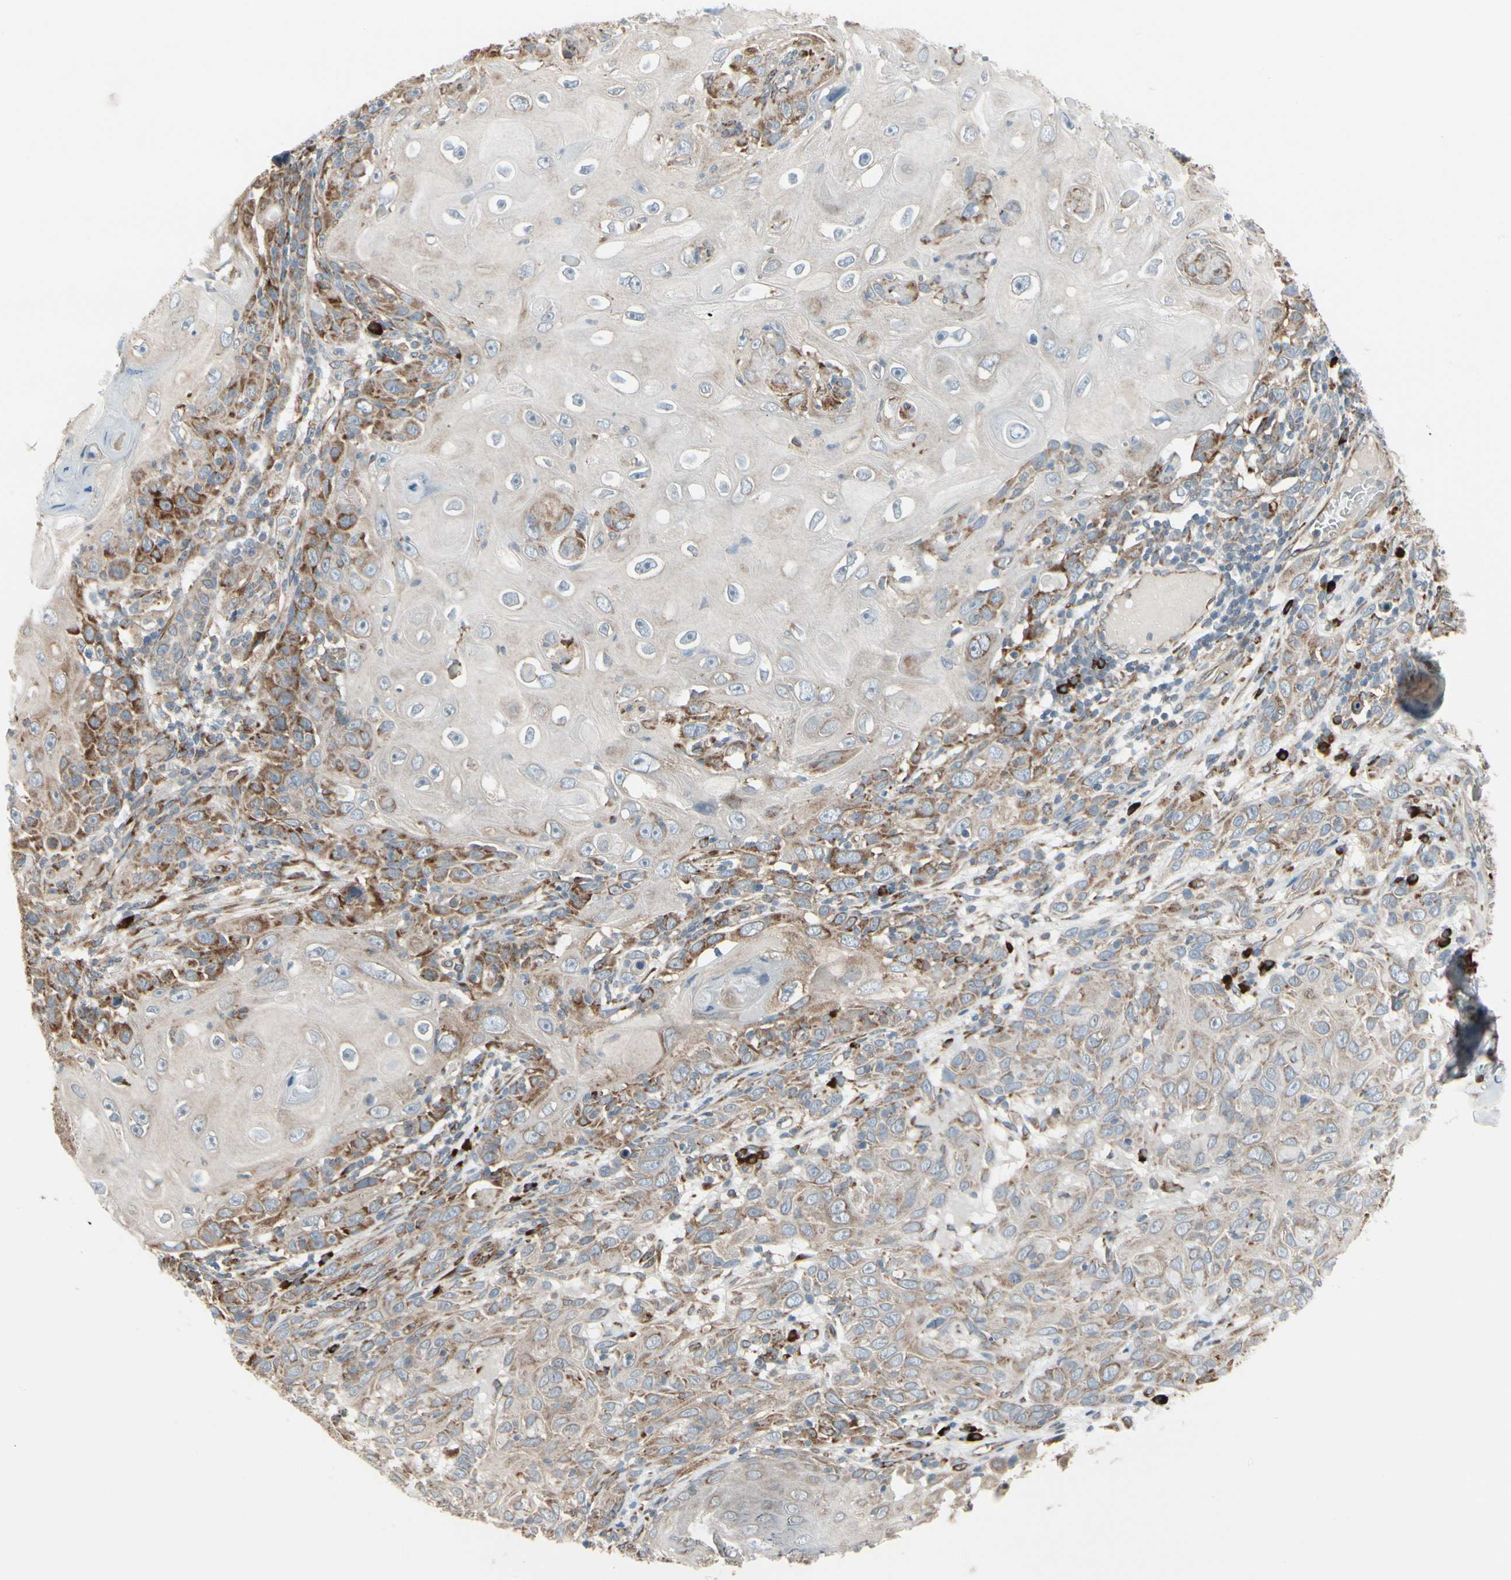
{"staining": {"intensity": "moderate", "quantity": "25%-75%", "location": "cytoplasmic/membranous"}, "tissue": "skin cancer", "cell_type": "Tumor cells", "image_type": "cancer", "snomed": [{"axis": "morphology", "description": "Squamous cell carcinoma, NOS"}, {"axis": "topography", "description": "Skin"}], "caption": "Human skin cancer (squamous cell carcinoma) stained with a protein marker exhibits moderate staining in tumor cells.", "gene": "FNDC3A", "patient": {"sex": "female", "age": 88}}